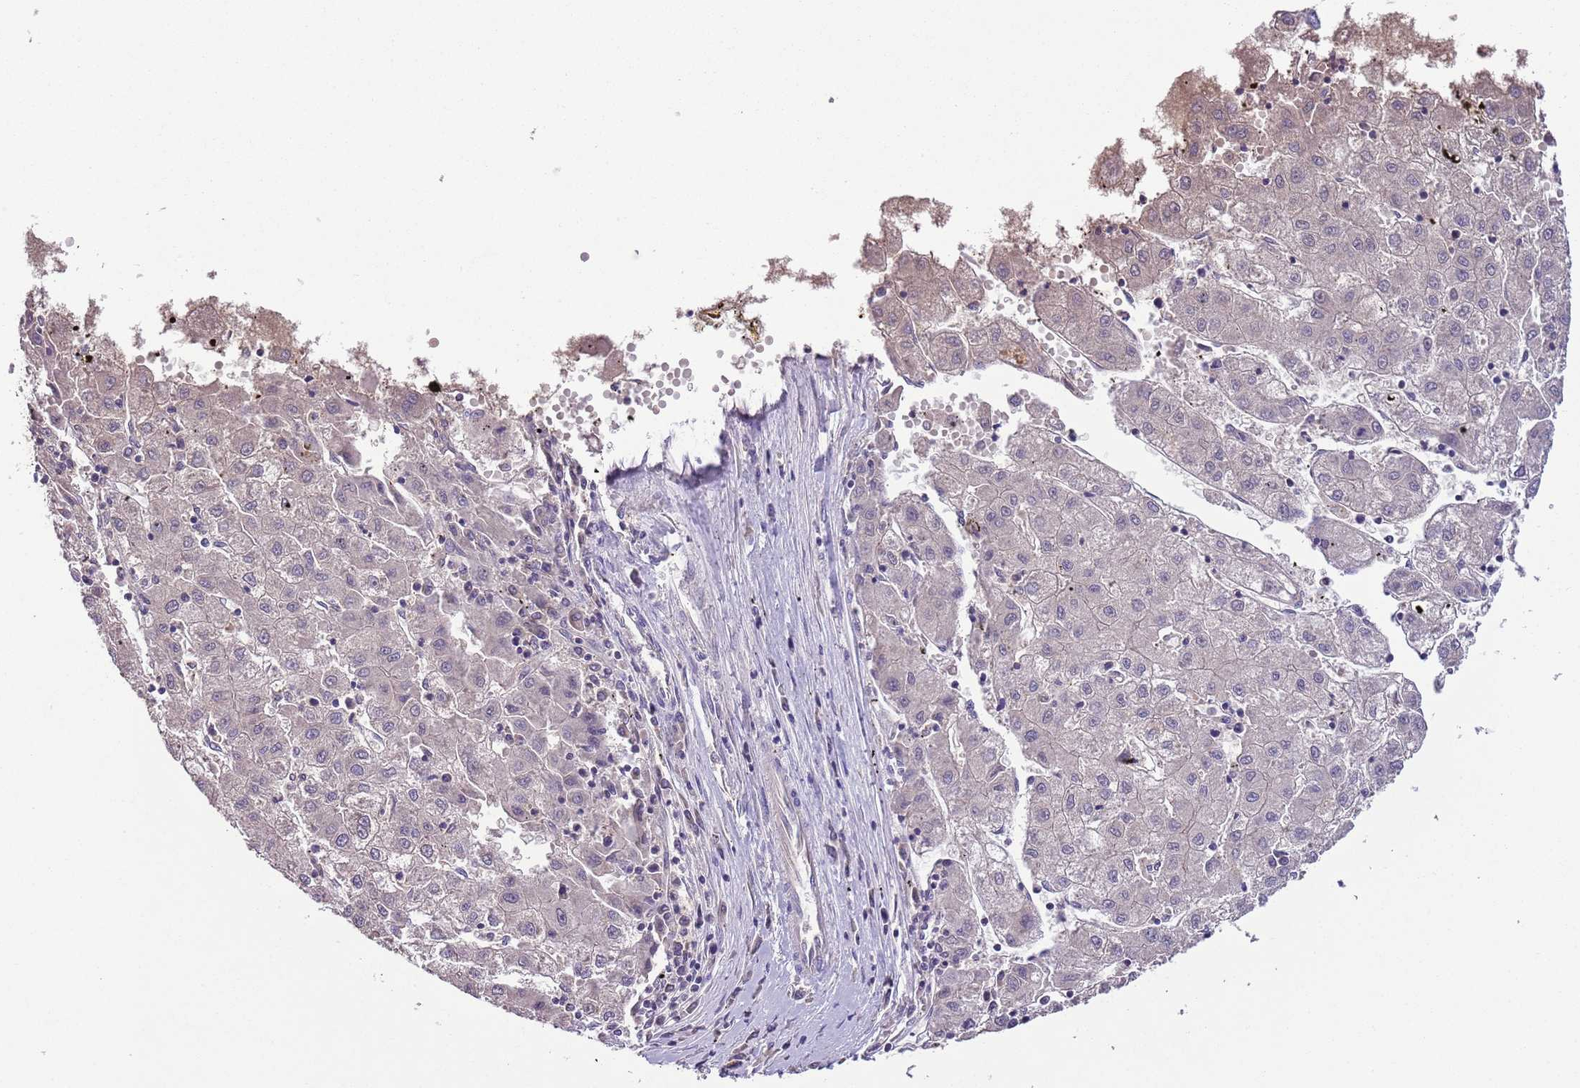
{"staining": {"intensity": "negative", "quantity": "none", "location": "none"}, "tissue": "liver cancer", "cell_type": "Tumor cells", "image_type": "cancer", "snomed": [{"axis": "morphology", "description": "Carcinoma, Hepatocellular, NOS"}, {"axis": "topography", "description": "Liver"}], "caption": "Liver cancer (hepatocellular carcinoma) was stained to show a protein in brown. There is no significant staining in tumor cells.", "gene": "HES3", "patient": {"sex": "male", "age": 72}}